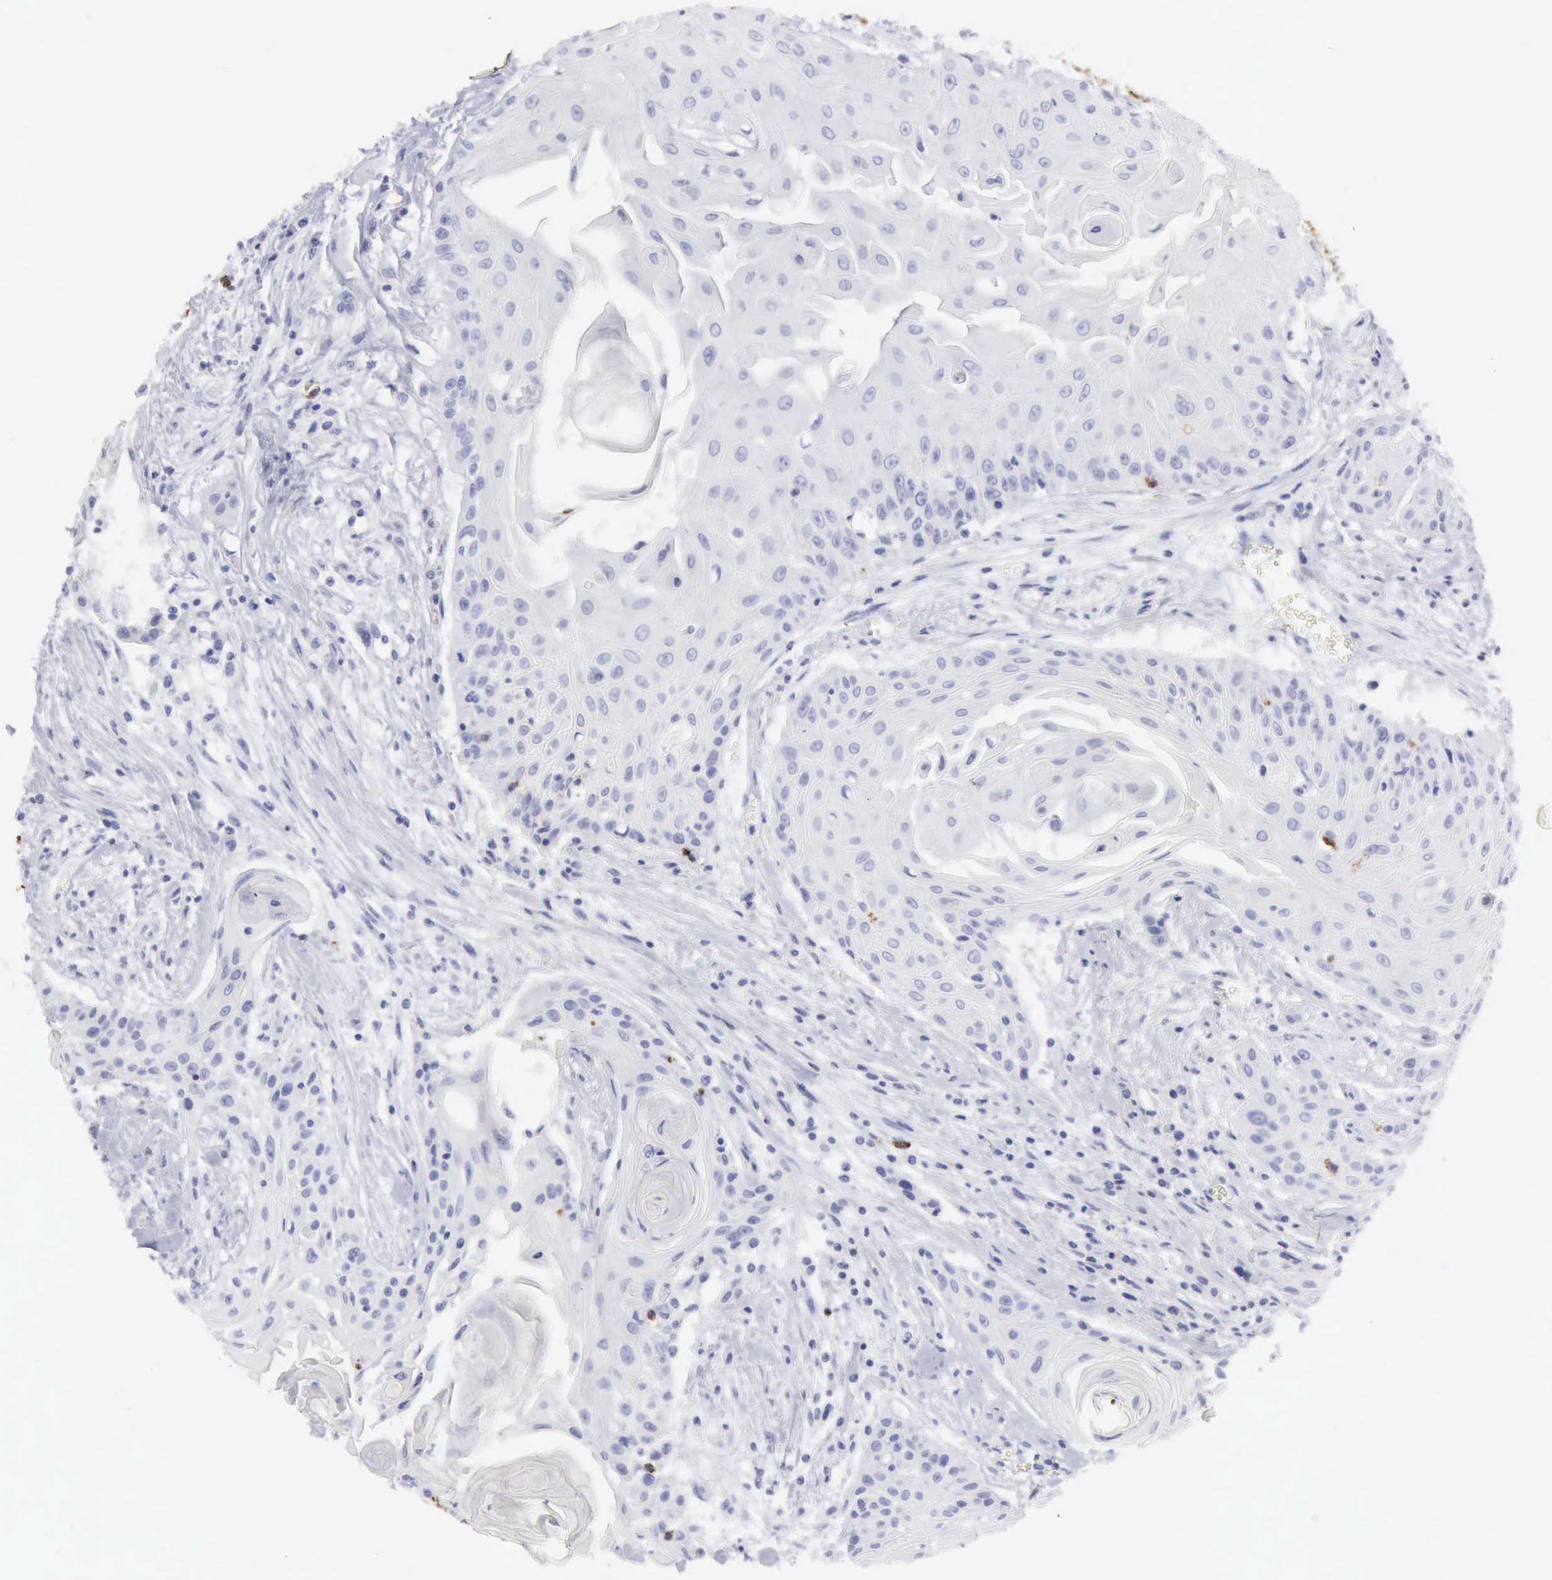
{"staining": {"intensity": "negative", "quantity": "none", "location": "none"}, "tissue": "head and neck cancer", "cell_type": "Tumor cells", "image_type": "cancer", "snomed": [{"axis": "morphology", "description": "Squamous cell carcinoma, NOS"}, {"axis": "morphology", "description": "Squamous cell carcinoma, metastatic, NOS"}, {"axis": "topography", "description": "Lymph node"}, {"axis": "topography", "description": "Salivary gland"}, {"axis": "topography", "description": "Head-Neck"}], "caption": "High power microscopy micrograph of an immunohistochemistry (IHC) image of head and neck squamous cell carcinoma, revealing no significant positivity in tumor cells.", "gene": "NCAM1", "patient": {"sex": "female", "age": 74}}